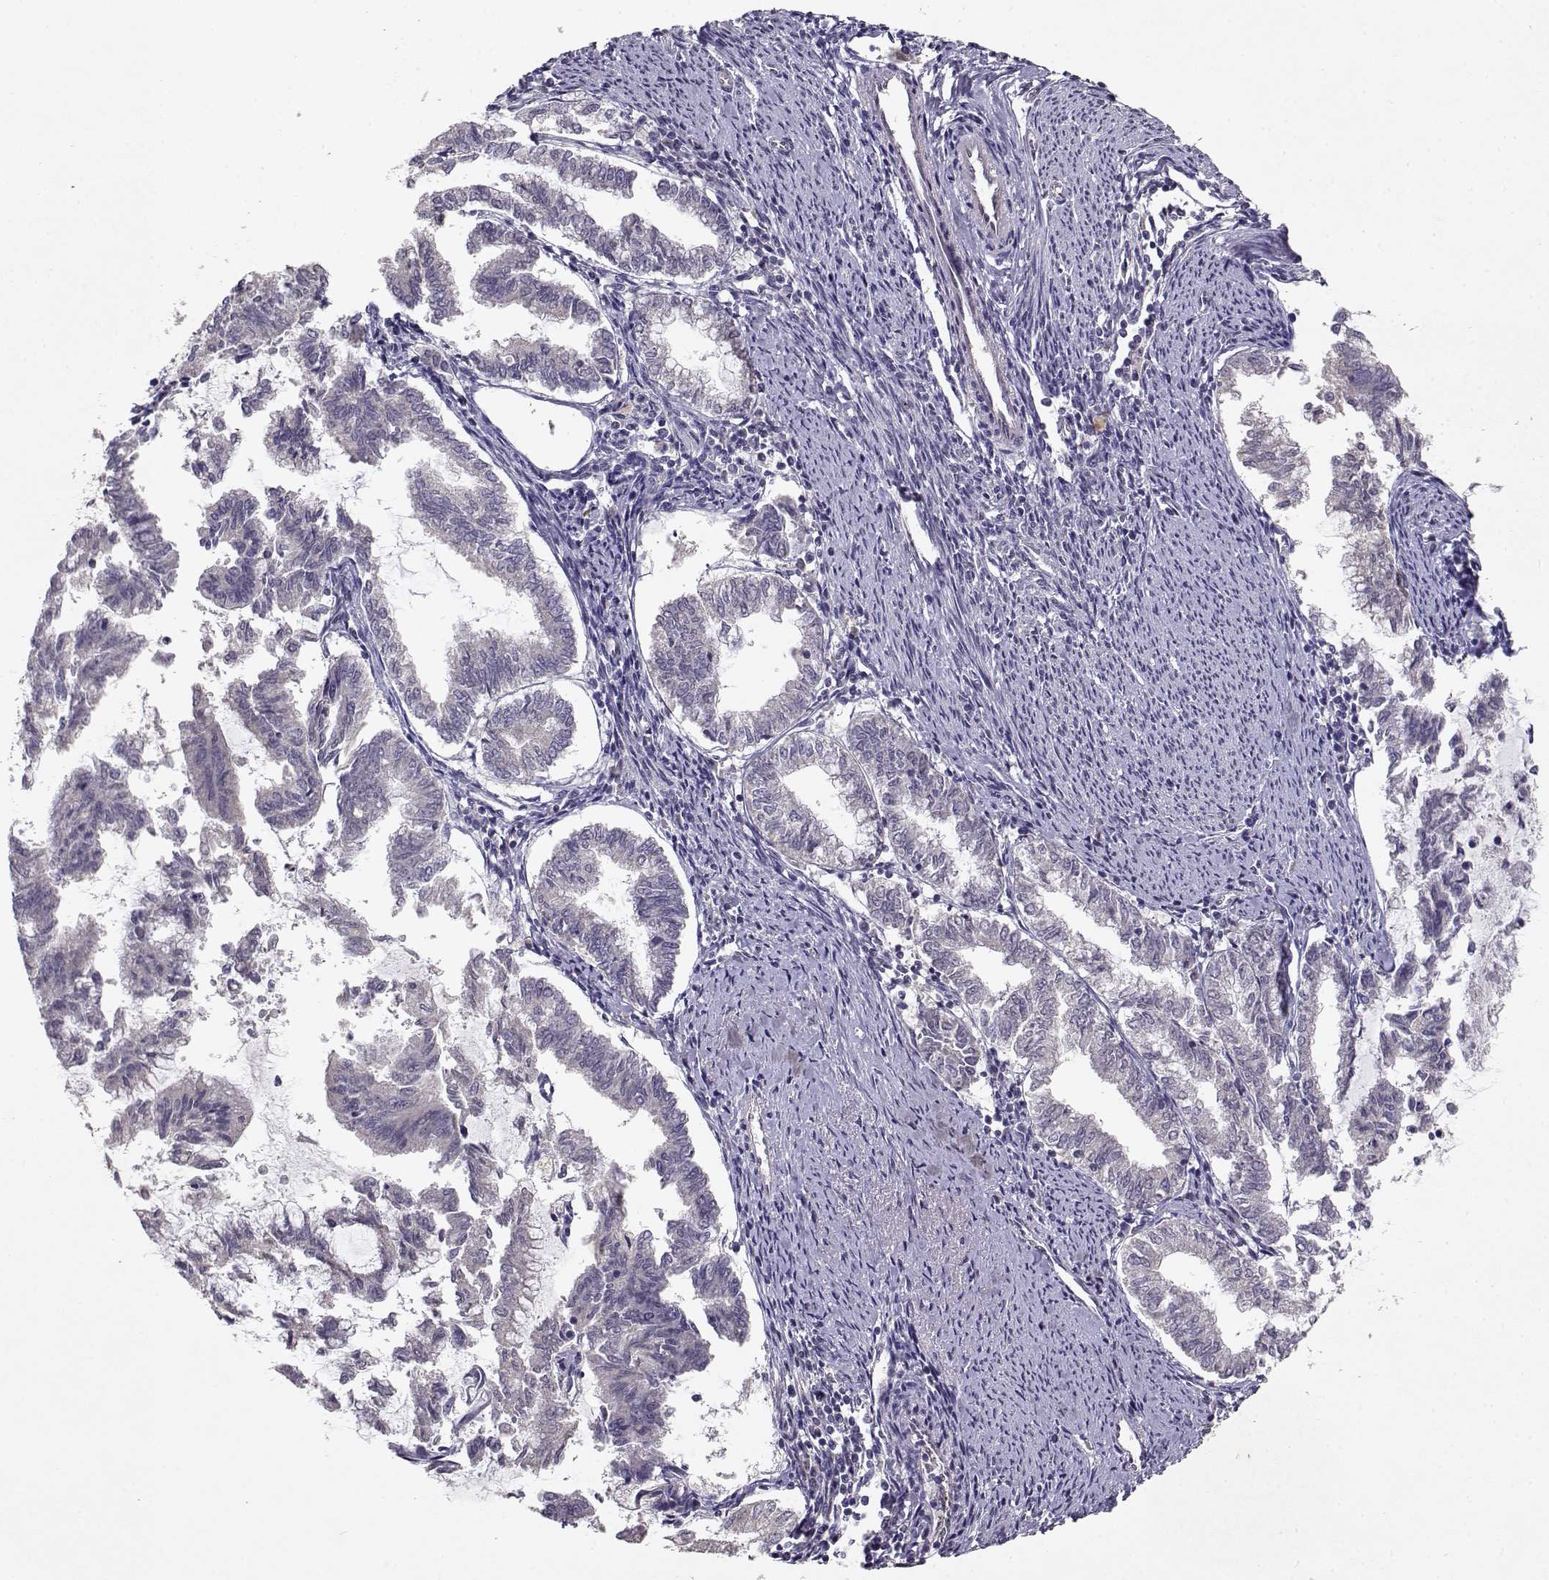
{"staining": {"intensity": "negative", "quantity": "none", "location": "none"}, "tissue": "endometrial cancer", "cell_type": "Tumor cells", "image_type": "cancer", "snomed": [{"axis": "morphology", "description": "Adenocarcinoma, NOS"}, {"axis": "topography", "description": "Endometrium"}], "caption": "Immunohistochemical staining of human endometrial cancer exhibits no significant staining in tumor cells.", "gene": "BMX", "patient": {"sex": "female", "age": 79}}